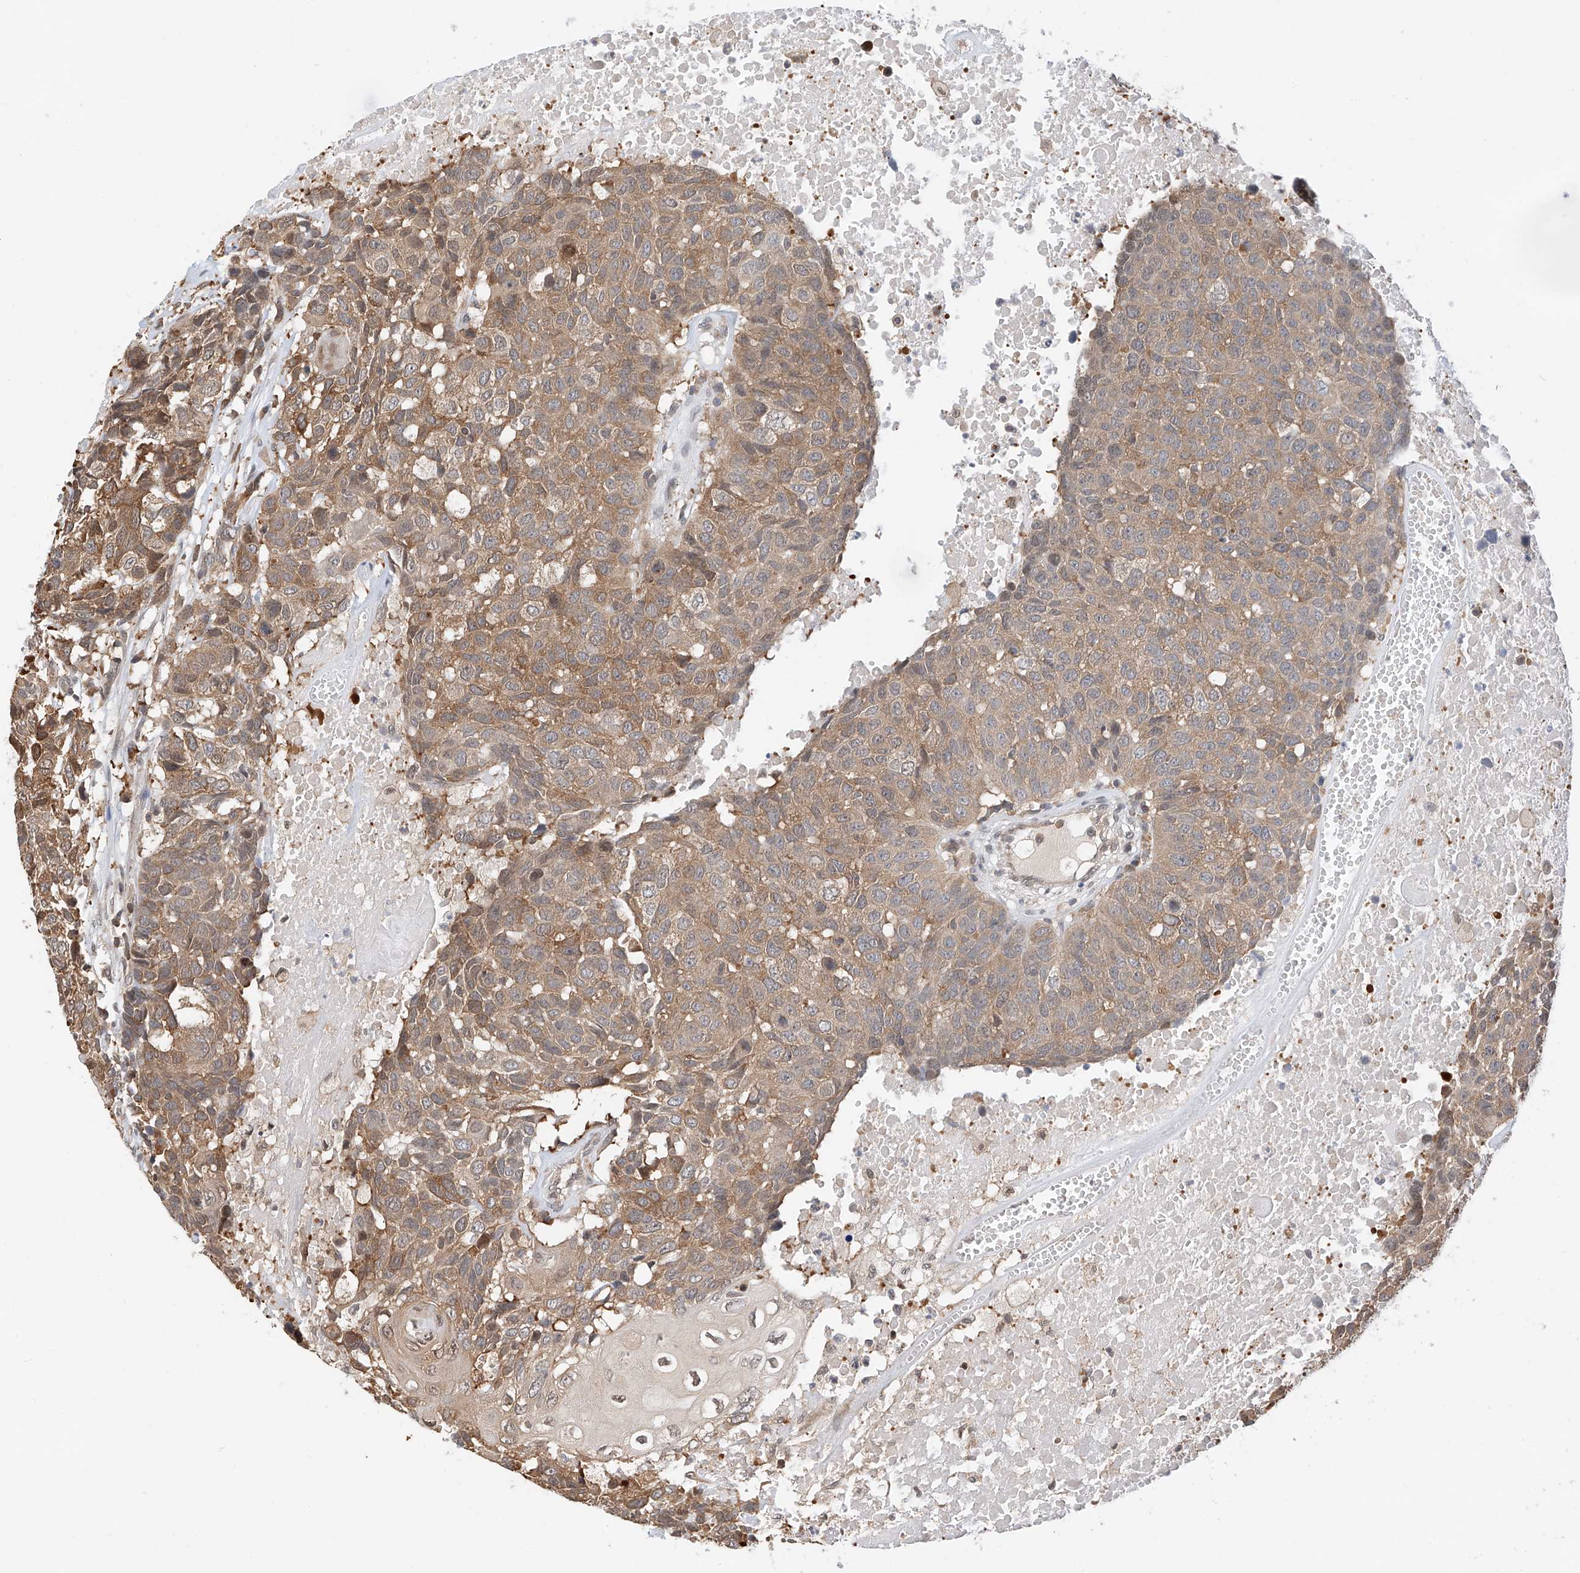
{"staining": {"intensity": "moderate", "quantity": ">75%", "location": "cytoplasmic/membranous"}, "tissue": "head and neck cancer", "cell_type": "Tumor cells", "image_type": "cancer", "snomed": [{"axis": "morphology", "description": "Squamous cell carcinoma, NOS"}, {"axis": "topography", "description": "Head-Neck"}], "caption": "DAB immunohistochemical staining of head and neck cancer exhibits moderate cytoplasmic/membranous protein staining in about >75% of tumor cells. (DAB IHC with brightfield microscopy, high magnification).", "gene": "PPA2", "patient": {"sex": "male", "age": 66}}